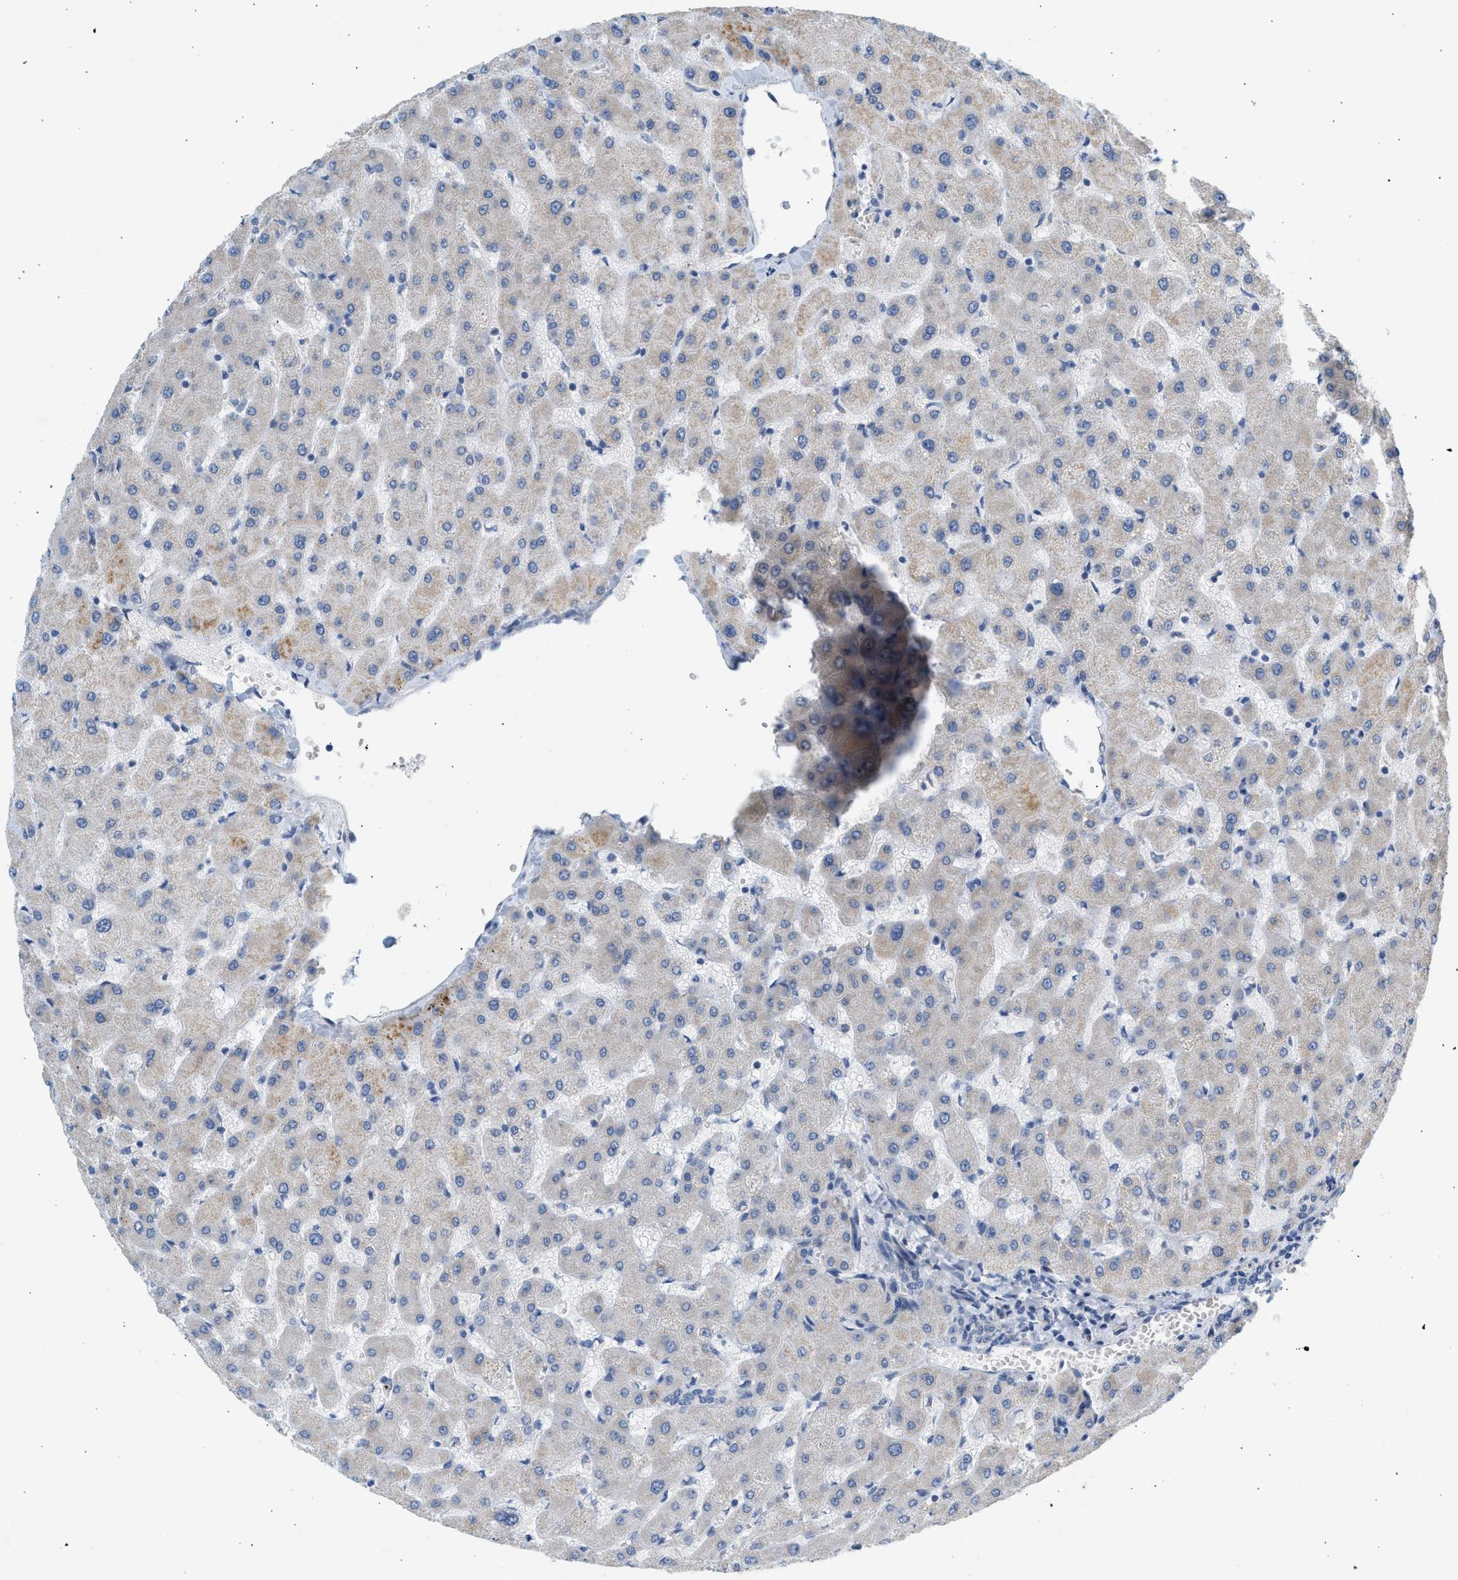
{"staining": {"intensity": "negative", "quantity": "none", "location": "none"}, "tissue": "liver", "cell_type": "Cholangiocytes", "image_type": "normal", "snomed": [{"axis": "morphology", "description": "Normal tissue, NOS"}, {"axis": "topography", "description": "Liver"}], "caption": "Immunohistochemical staining of unremarkable liver shows no significant positivity in cholangiocytes.", "gene": "NDUFS8", "patient": {"sex": "female", "age": 63}}